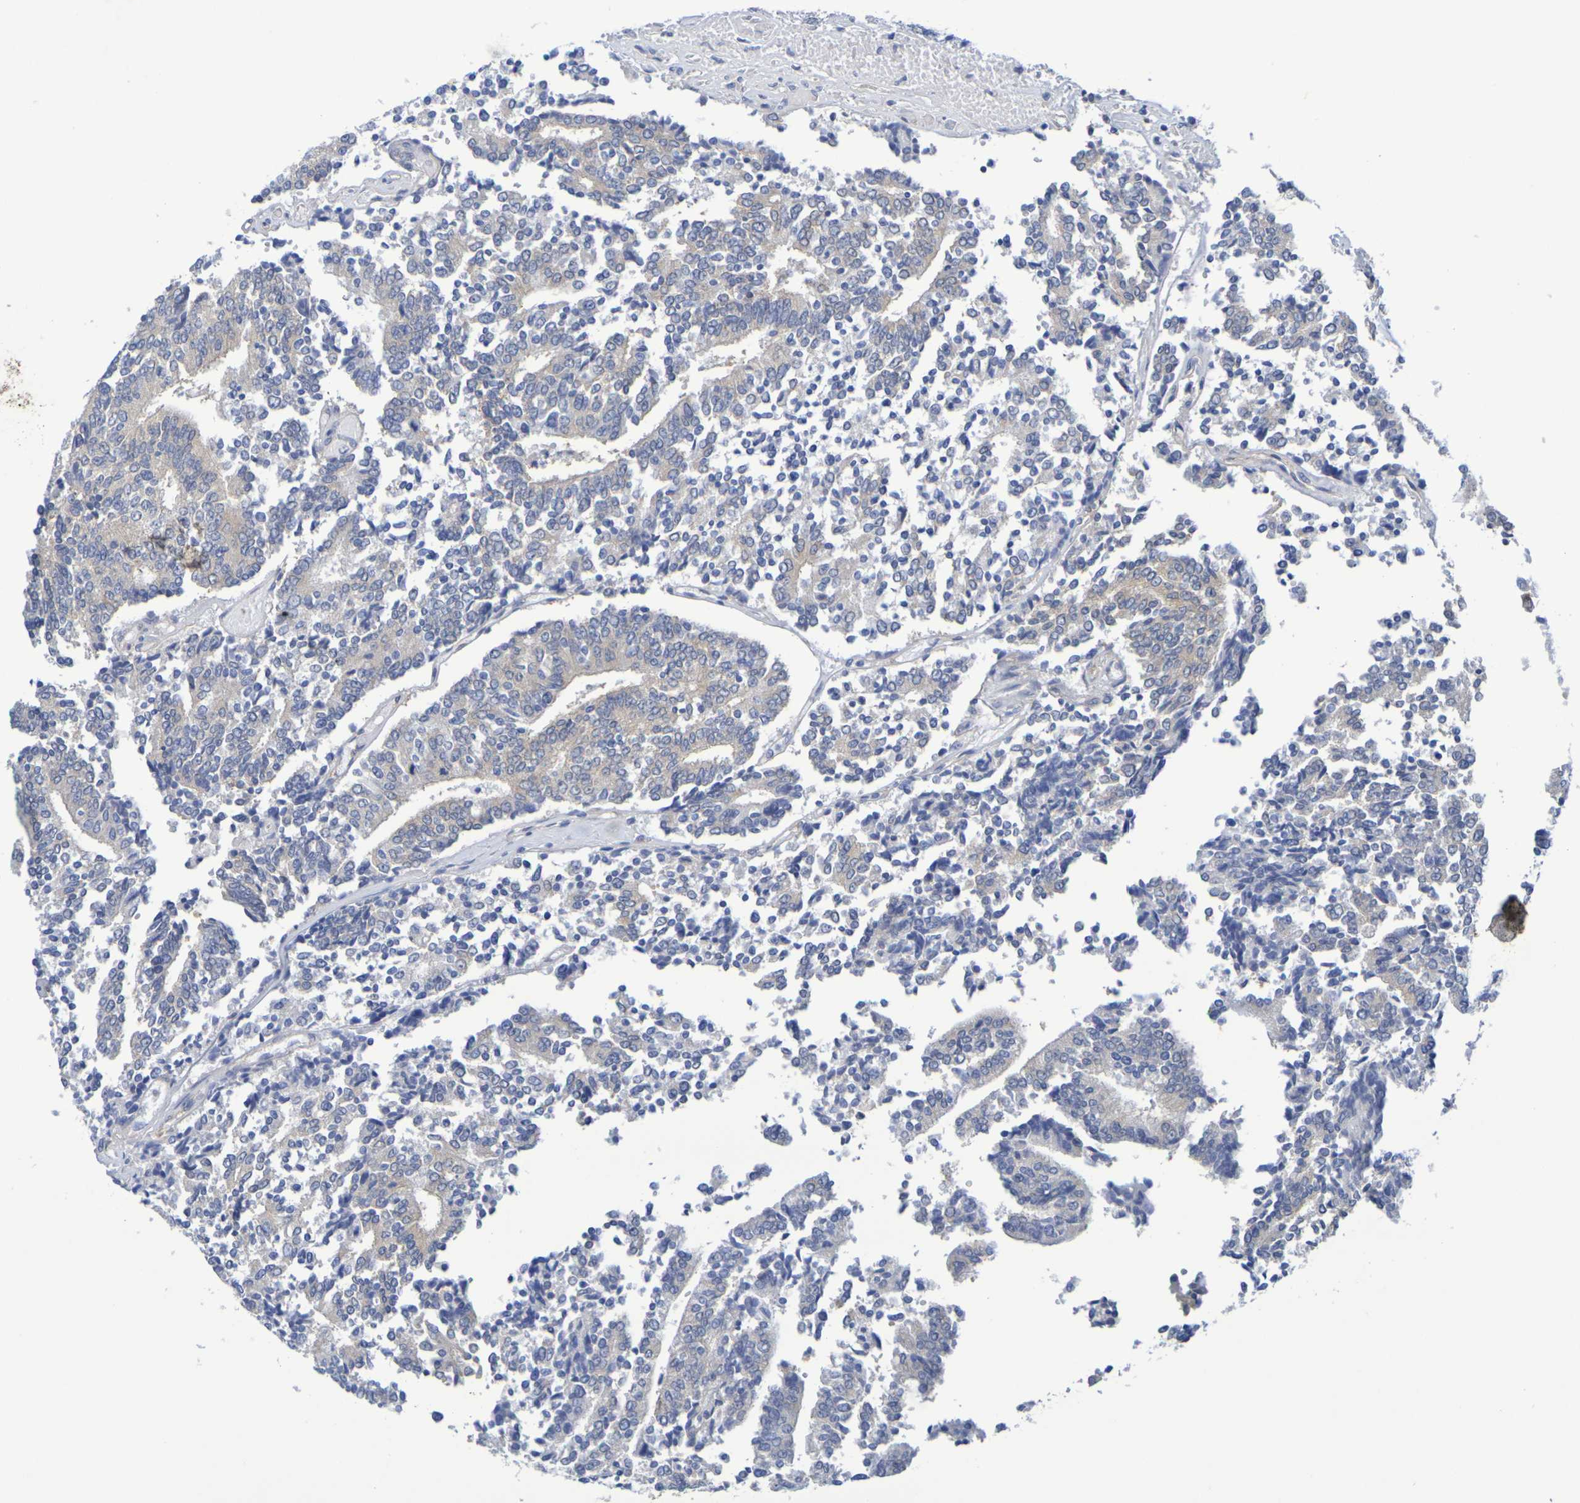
{"staining": {"intensity": "weak", "quantity": "<25%", "location": "cytoplasmic/membranous"}, "tissue": "prostate cancer", "cell_type": "Tumor cells", "image_type": "cancer", "snomed": [{"axis": "morphology", "description": "Normal tissue, NOS"}, {"axis": "morphology", "description": "Adenocarcinoma, High grade"}, {"axis": "topography", "description": "Prostate"}, {"axis": "topography", "description": "Seminal veicle"}], "caption": "Micrograph shows no significant protein positivity in tumor cells of prostate cancer. The staining was performed using DAB (3,3'-diaminobenzidine) to visualize the protein expression in brown, while the nuclei were stained in blue with hematoxylin (Magnification: 20x).", "gene": "TMCC3", "patient": {"sex": "male", "age": 55}}